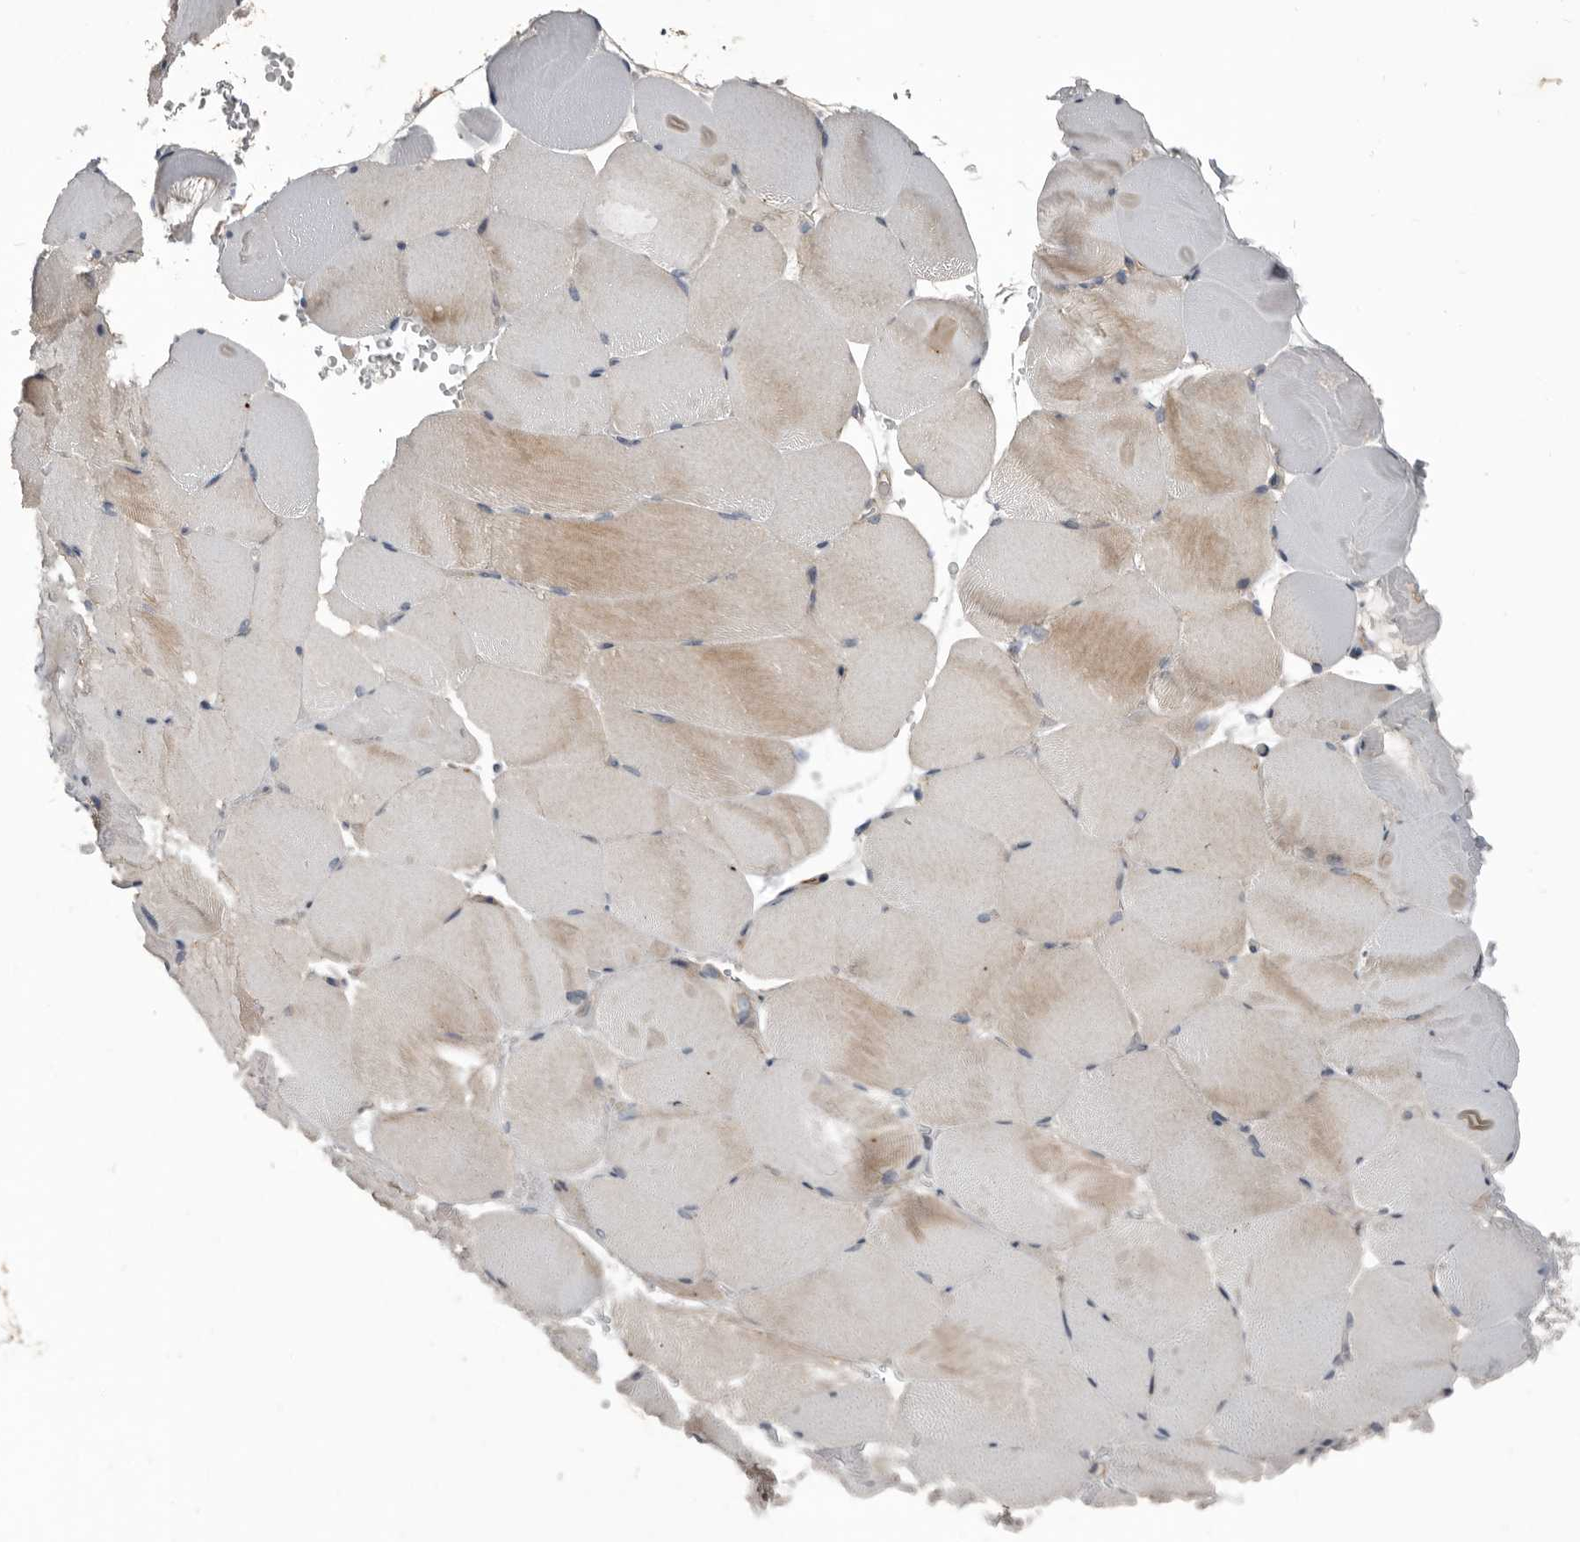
{"staining": {"intensity": "weak", "quantity": "25%-75%", "location": "cytoplasmic/membranous"}, "tissue": "skeletal muscle", "cell_type": "Myocytes", "image_type": "normal", "snomed": [{"axis": "morphology", "description": "Normal tissue, NOS"}, {"axis": "topography", "description": "Skeletal muscle"}, {"axis": "topography", "description": "Parathyroid gland"}], "caption": "DAB immunohistochemical staining of normal human skeletal muscle displays weak cytoplasmic/membranous protein expression in approximately 25%-75% of myocytes.", "gene": "C1orf216", "patient": {"sex": "female", "age": 37}}